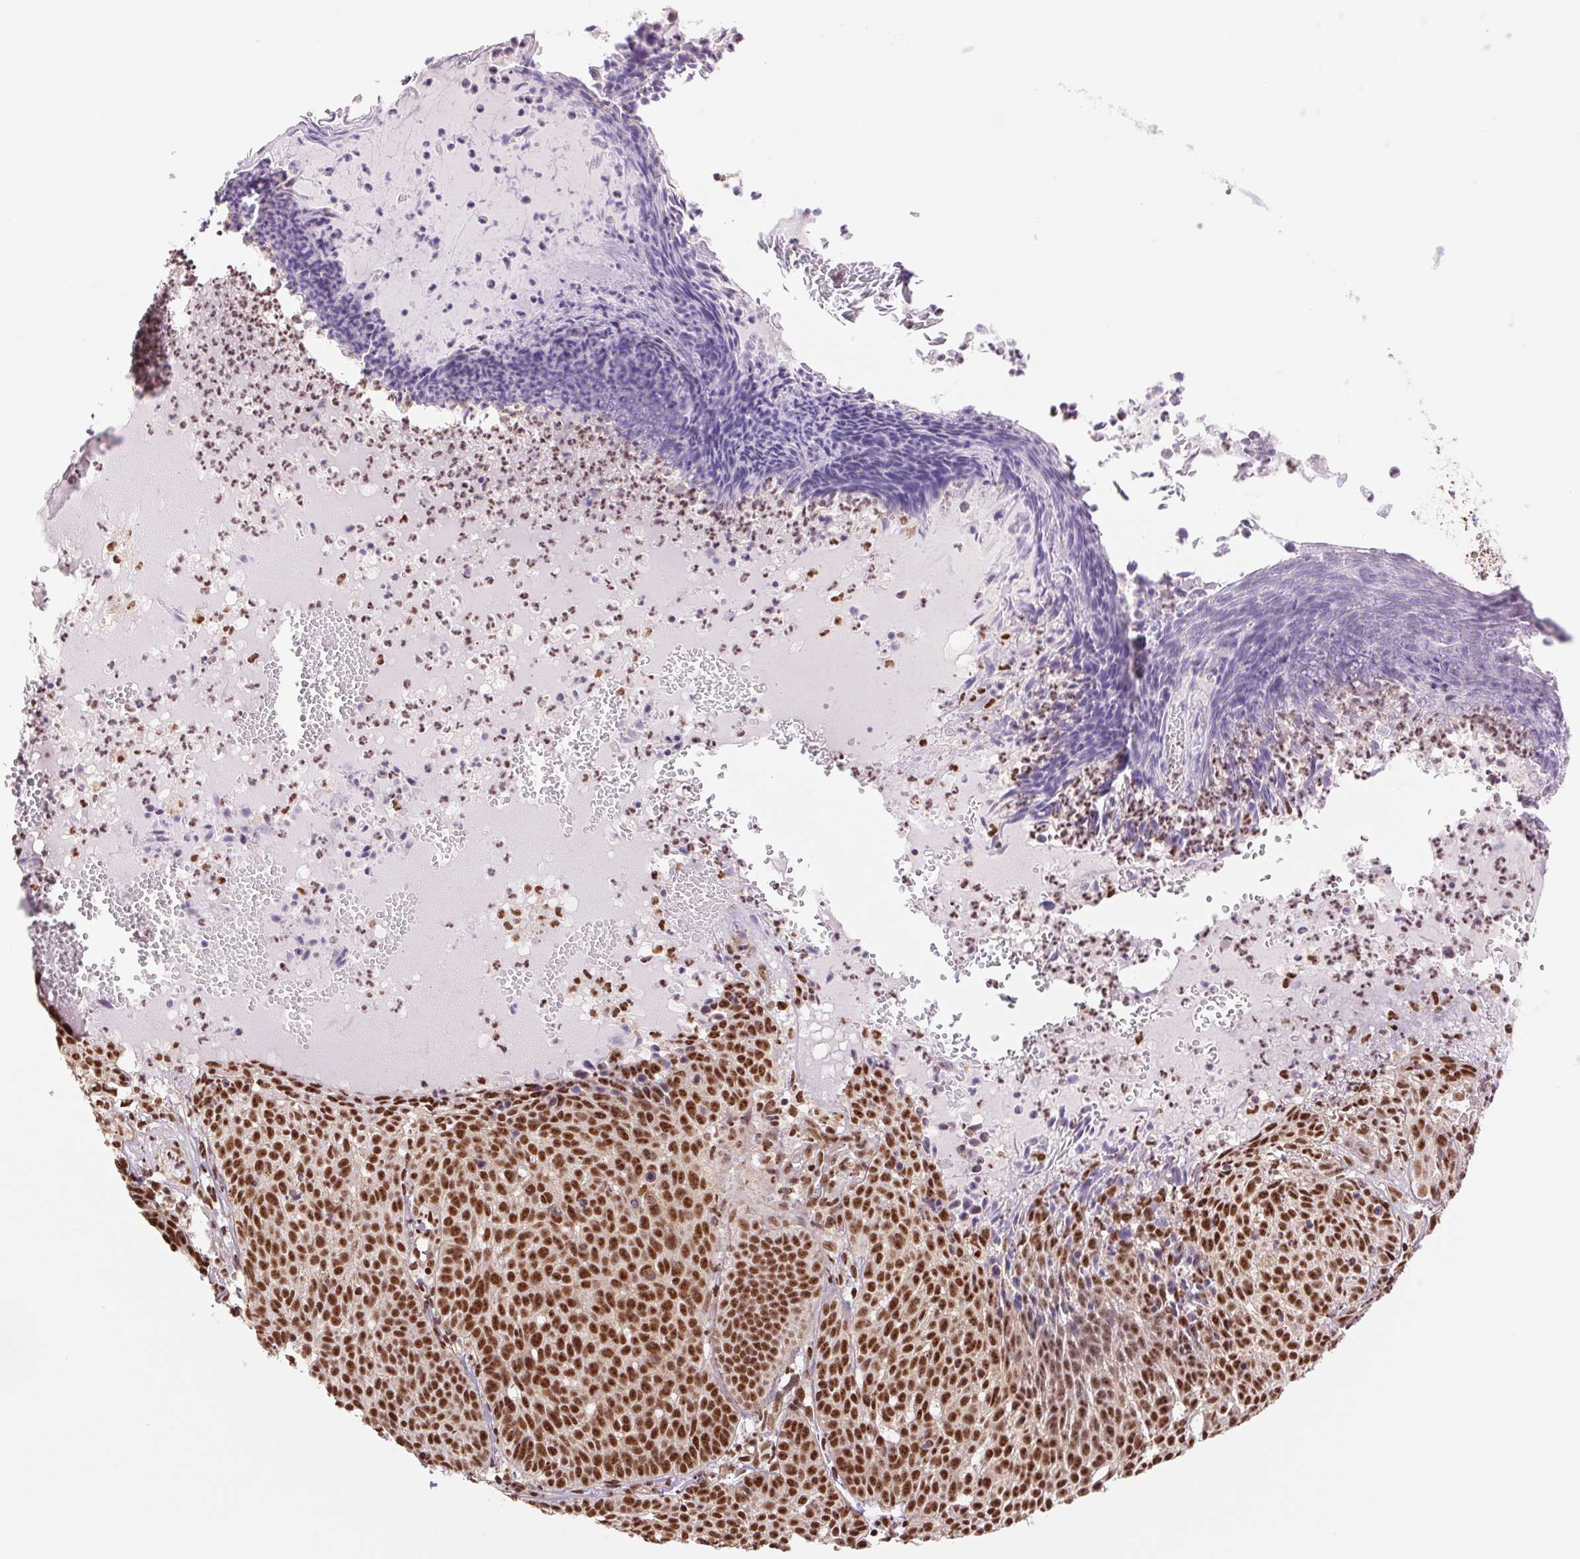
{"staining": {"intensity": "strong", "quantity": ">75%", "location": "nuclear"}, "tissue": "skin cancer", "cell_type": "Tumor cells", "image_type": "cancer", "snomed": [{"axis": "morphology", "description": "Basal cell carcinoma"}, {"axis": "topography", "description": "Skin"}], "caption": "Brown immunohistochemical staining in skin basal cell carcinoma shows strong nuclear positivity in about >75% of tumor cells.", "gene": "CWC25", "patient": {"sex": "male", "age": 90}}